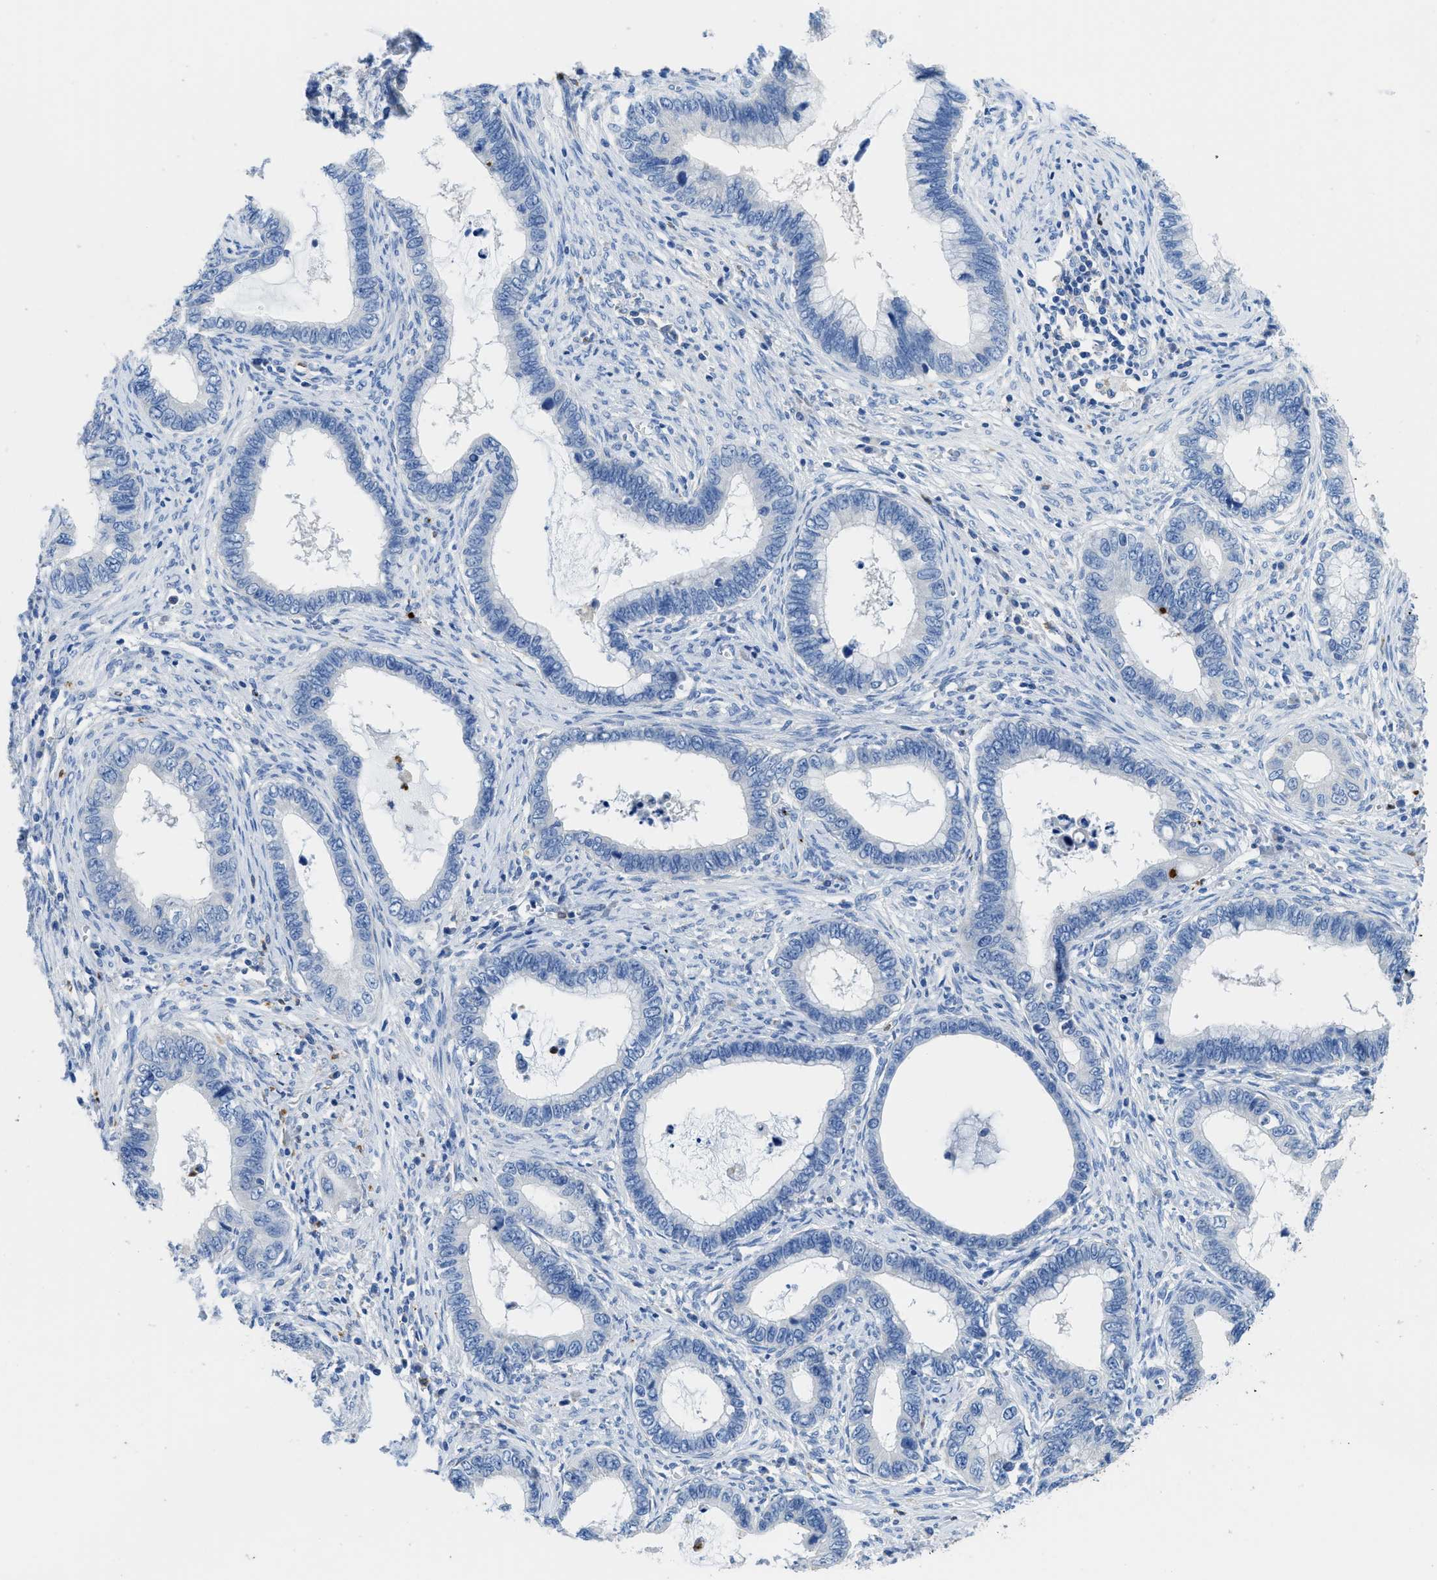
{"staining": {"intensity": "negative", "quantity": "none", "location": "none"}, "tissue": "cervical cancer", "cell_type": "Tumor cells", "image_type": "cancer", "snomed": [{"axis": "morphology", "description": "Adenocarcinoma, NOS"}, {"axis": "topography", "description": "Cervix"}], "caption": "Tumor cells are negative for brown protein staining in cervical cancer (adenocarcinoma).", "gene": "NEB", "patient": {"sex": "female", "age": 44}}